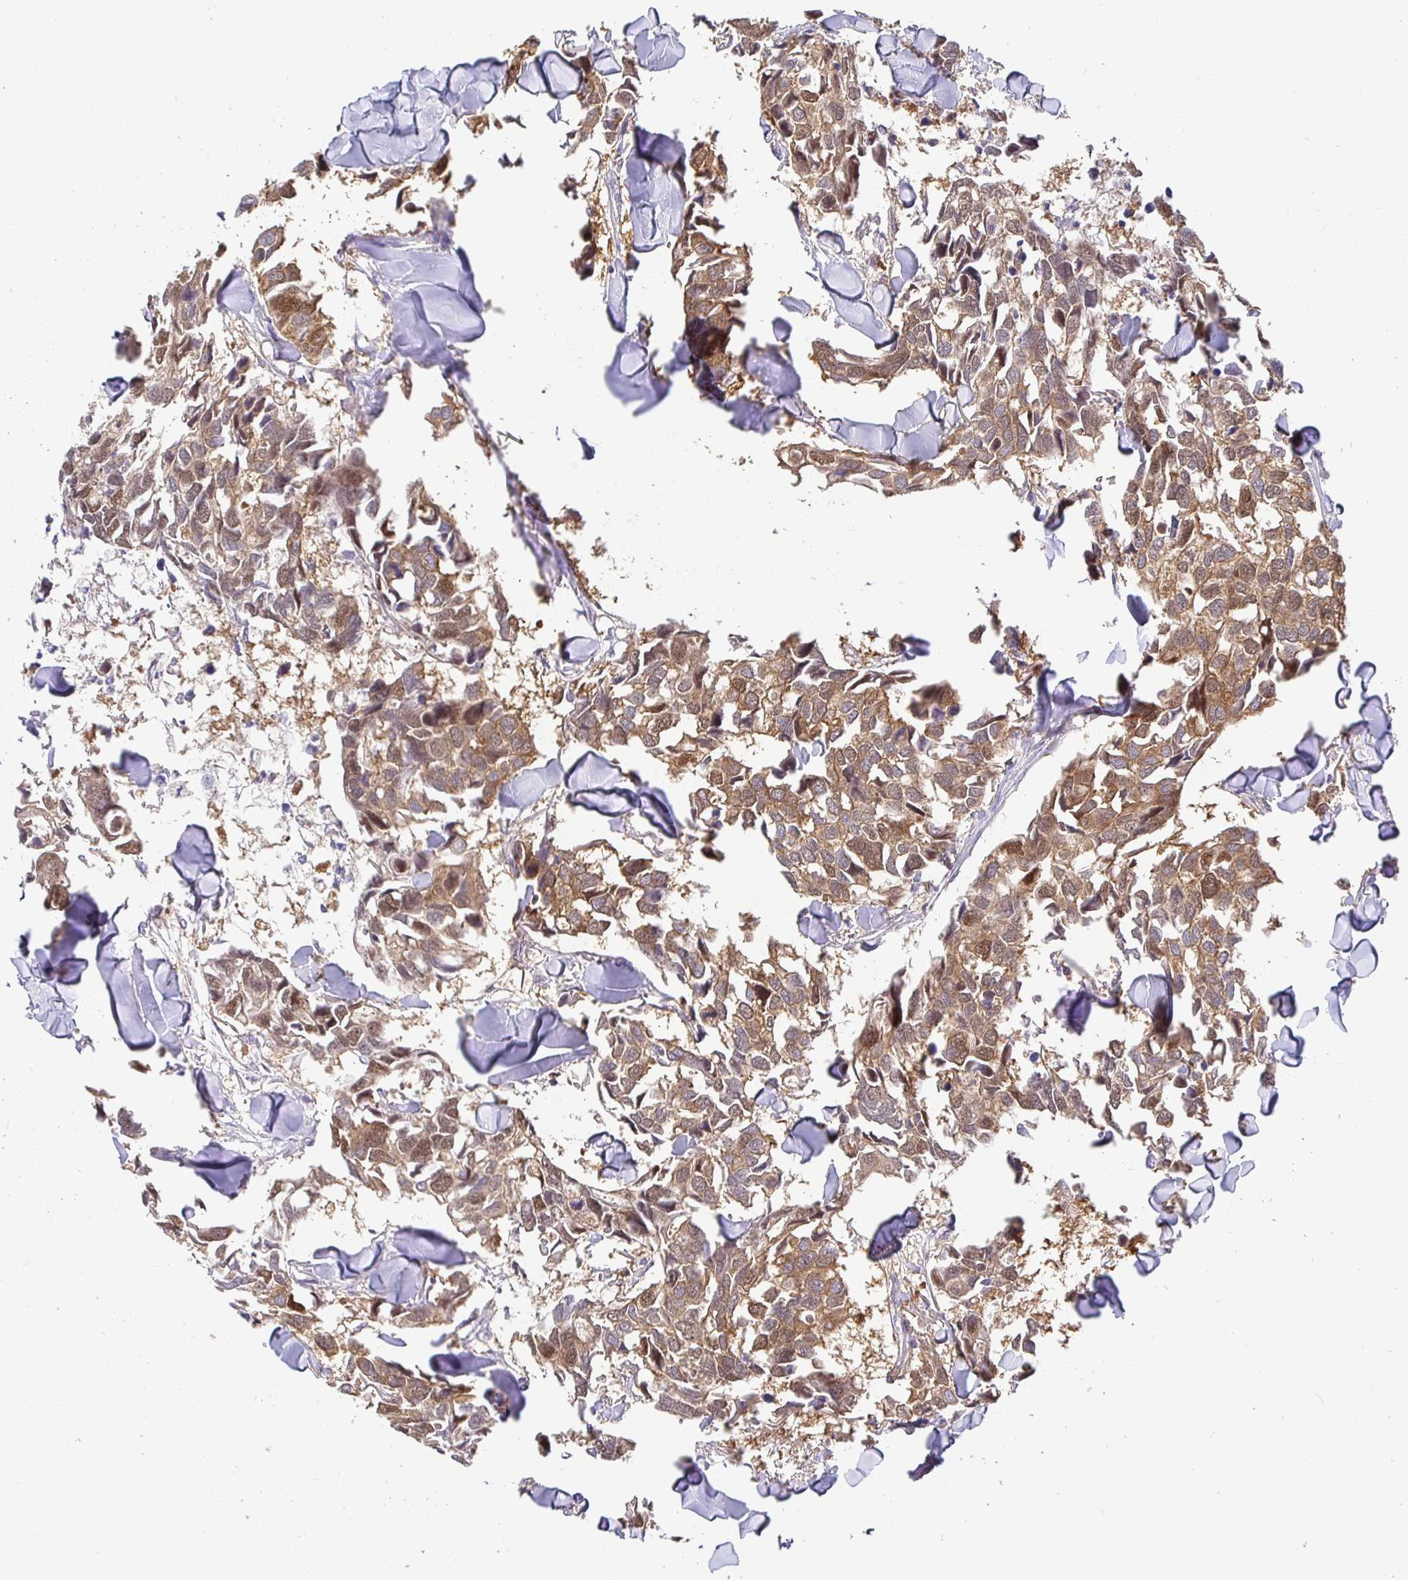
{"staining": {"intensity": "moderate", "quantity": ">75%", "location": "cytoplasmic/membranous"}, "tissue": "breast cancer", "cell_type": "Tumor cells", "image_type": "cancer", "snomed": [{"axis": "morphology", "description": "Duct carcinoma"}, {"axis": "topography", "description": "Breast"}], "caption": "Breast cancer (infiltrating ductal carcinoma) tissue displays moderate cytoplasmic/membranous positivity in approximately >75% of tumor cells", "gene": "KIF21A", "patient": {"sex": "female", "age": 83}}